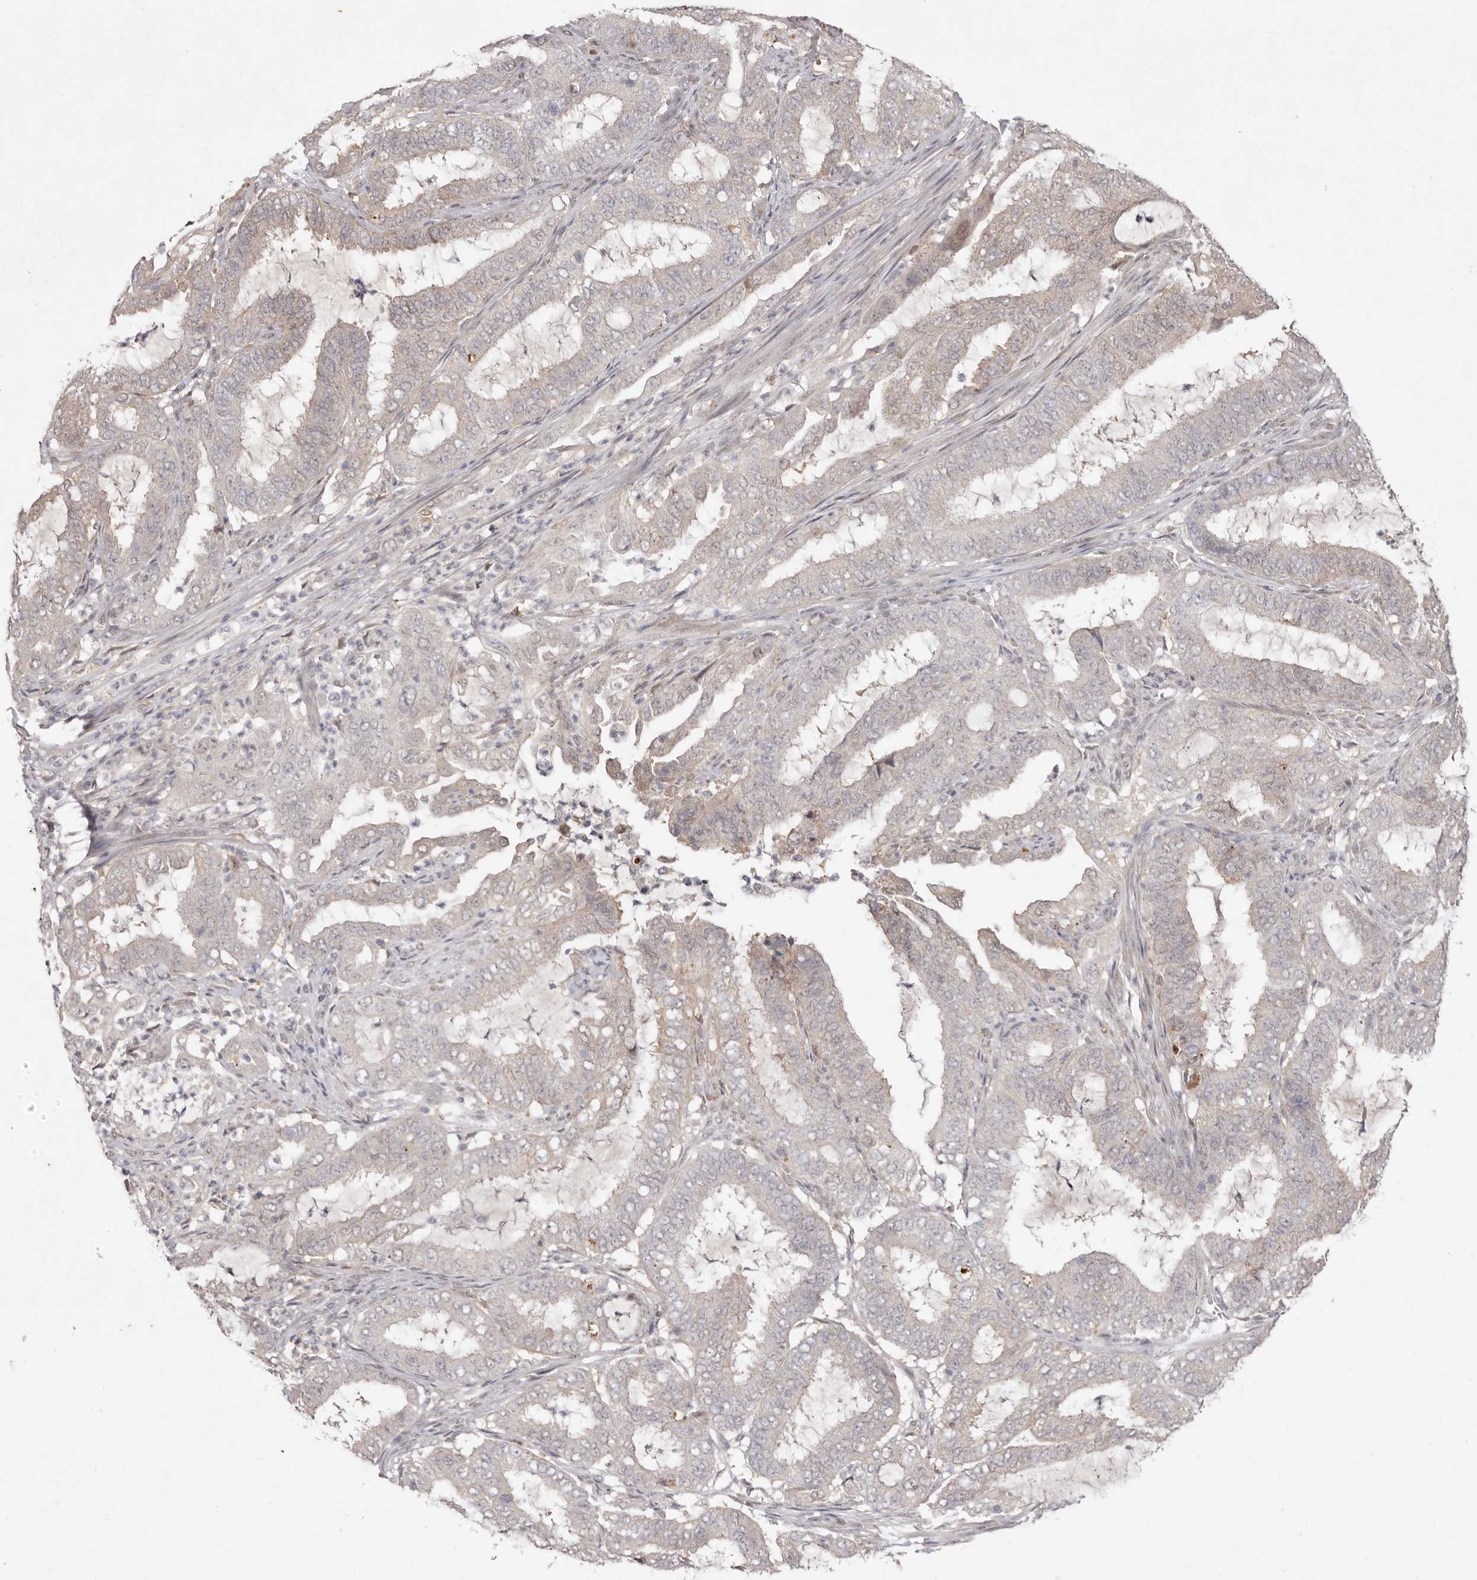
{"staining": {"intensity": "negative", "quantity": "none", "location": "none"}, "tissue": "endometrial cancer", "cell_type": "Tumor cells", "image_type": "cancer", "snomed": [{"axis": "morphology", "description": "Adenocarcinoma, NOS"}, {"axis": "topography", "description": "Endometrium"}], "caption": "This is a image of immunohistochemistry staining of endometrial cancer, which shows no staining in tumor cells. (Brightfield microscopy of DAB immunohistochemistry (IHC) at high magnification).", "gene": "TADA1", "patient": {"sex": "female", "age": 51}}